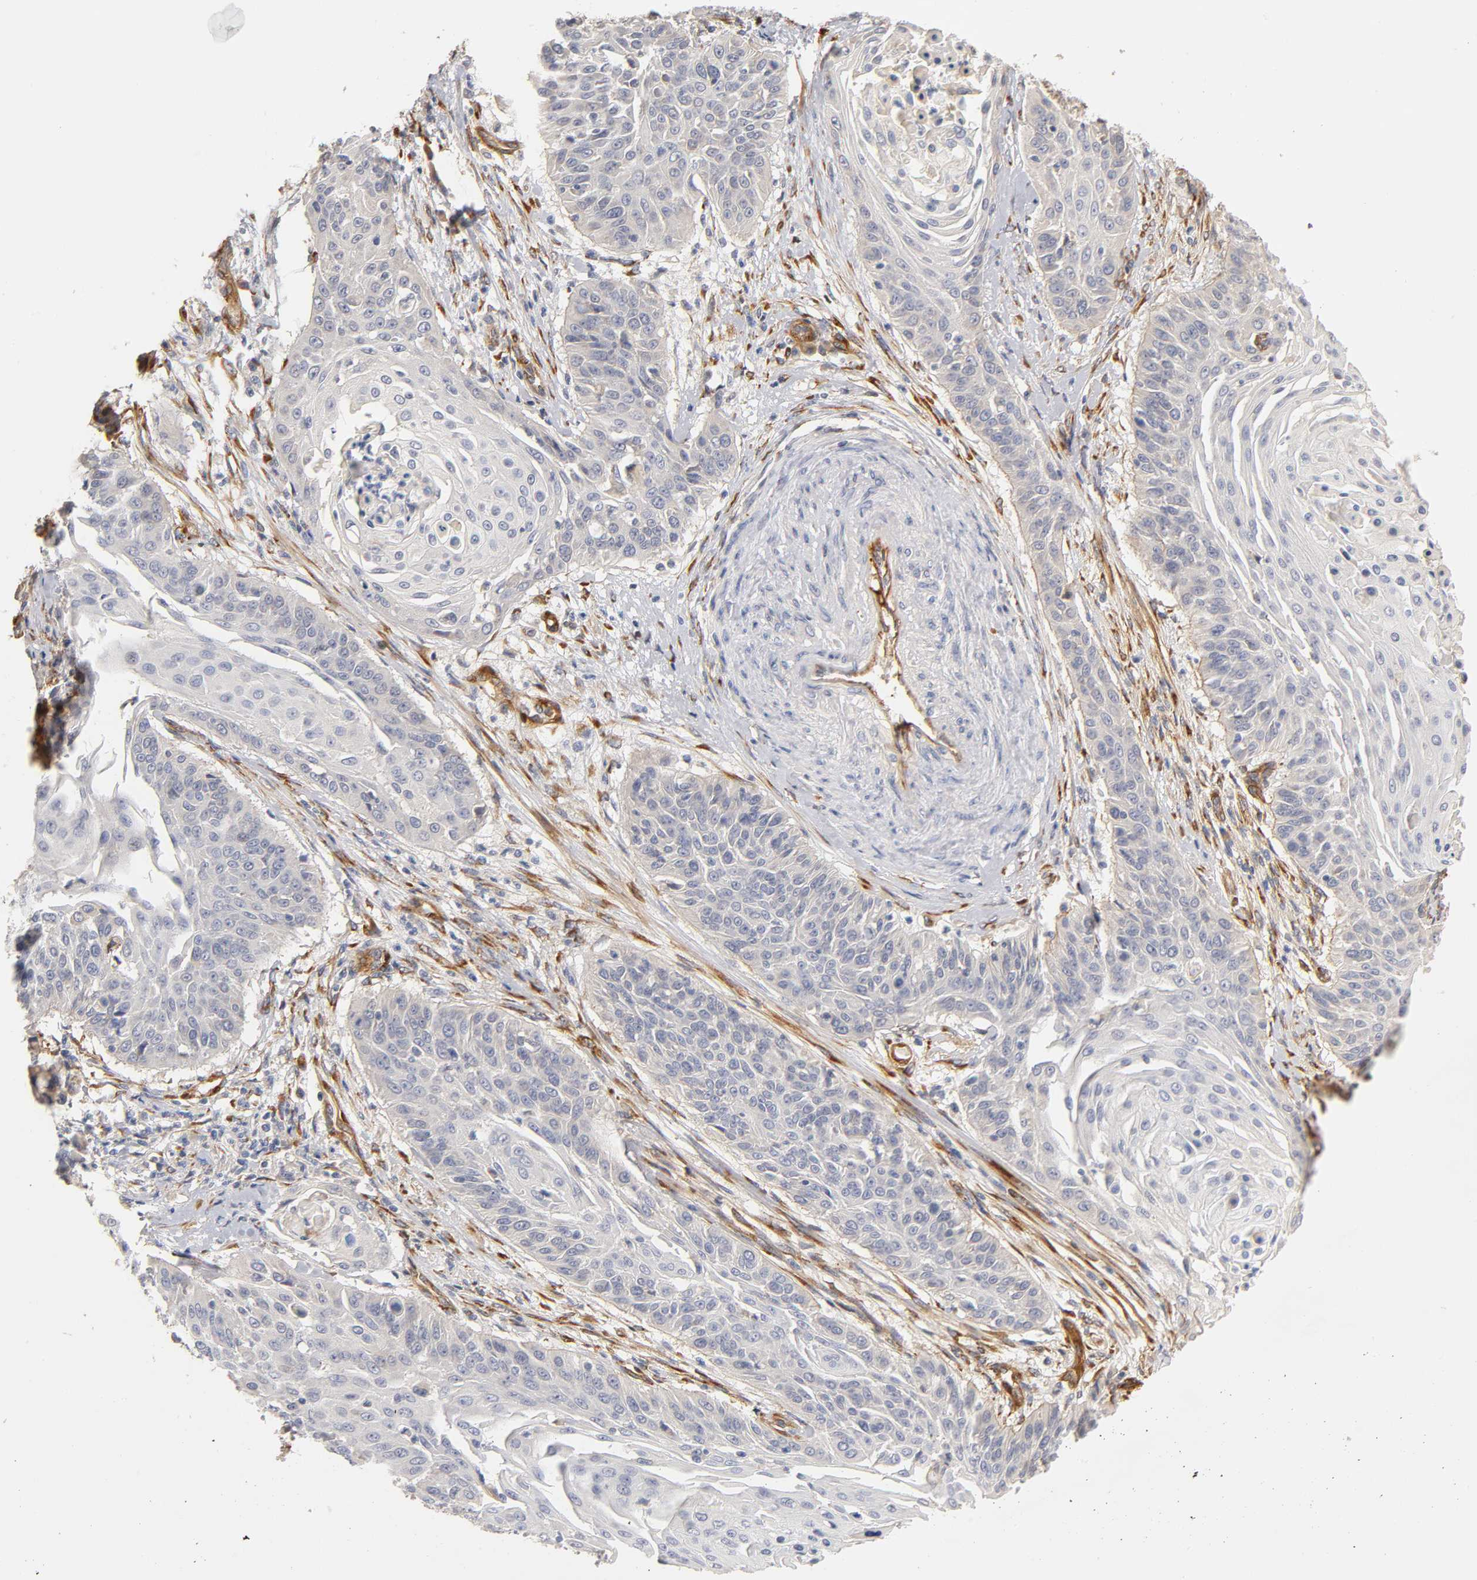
{"staining": {"intensity": "negative", "quantity": "none", "location": "none"}, "tissue": "cervical cancer", "cell_type": "Tumor cells", "image_type": "cancer", "snomed": [{"axis": "morphology", "description": "Squamous cell carcinoma, NOS"}, {"axis": "topography", "description": "Cervix"}], "caption": "Image shows no significant protein positivity in tumor cells of cervical squamous cell carcinoma.", "gene": "LAMB1", "patient": {"sex": "female", "age": 33}}